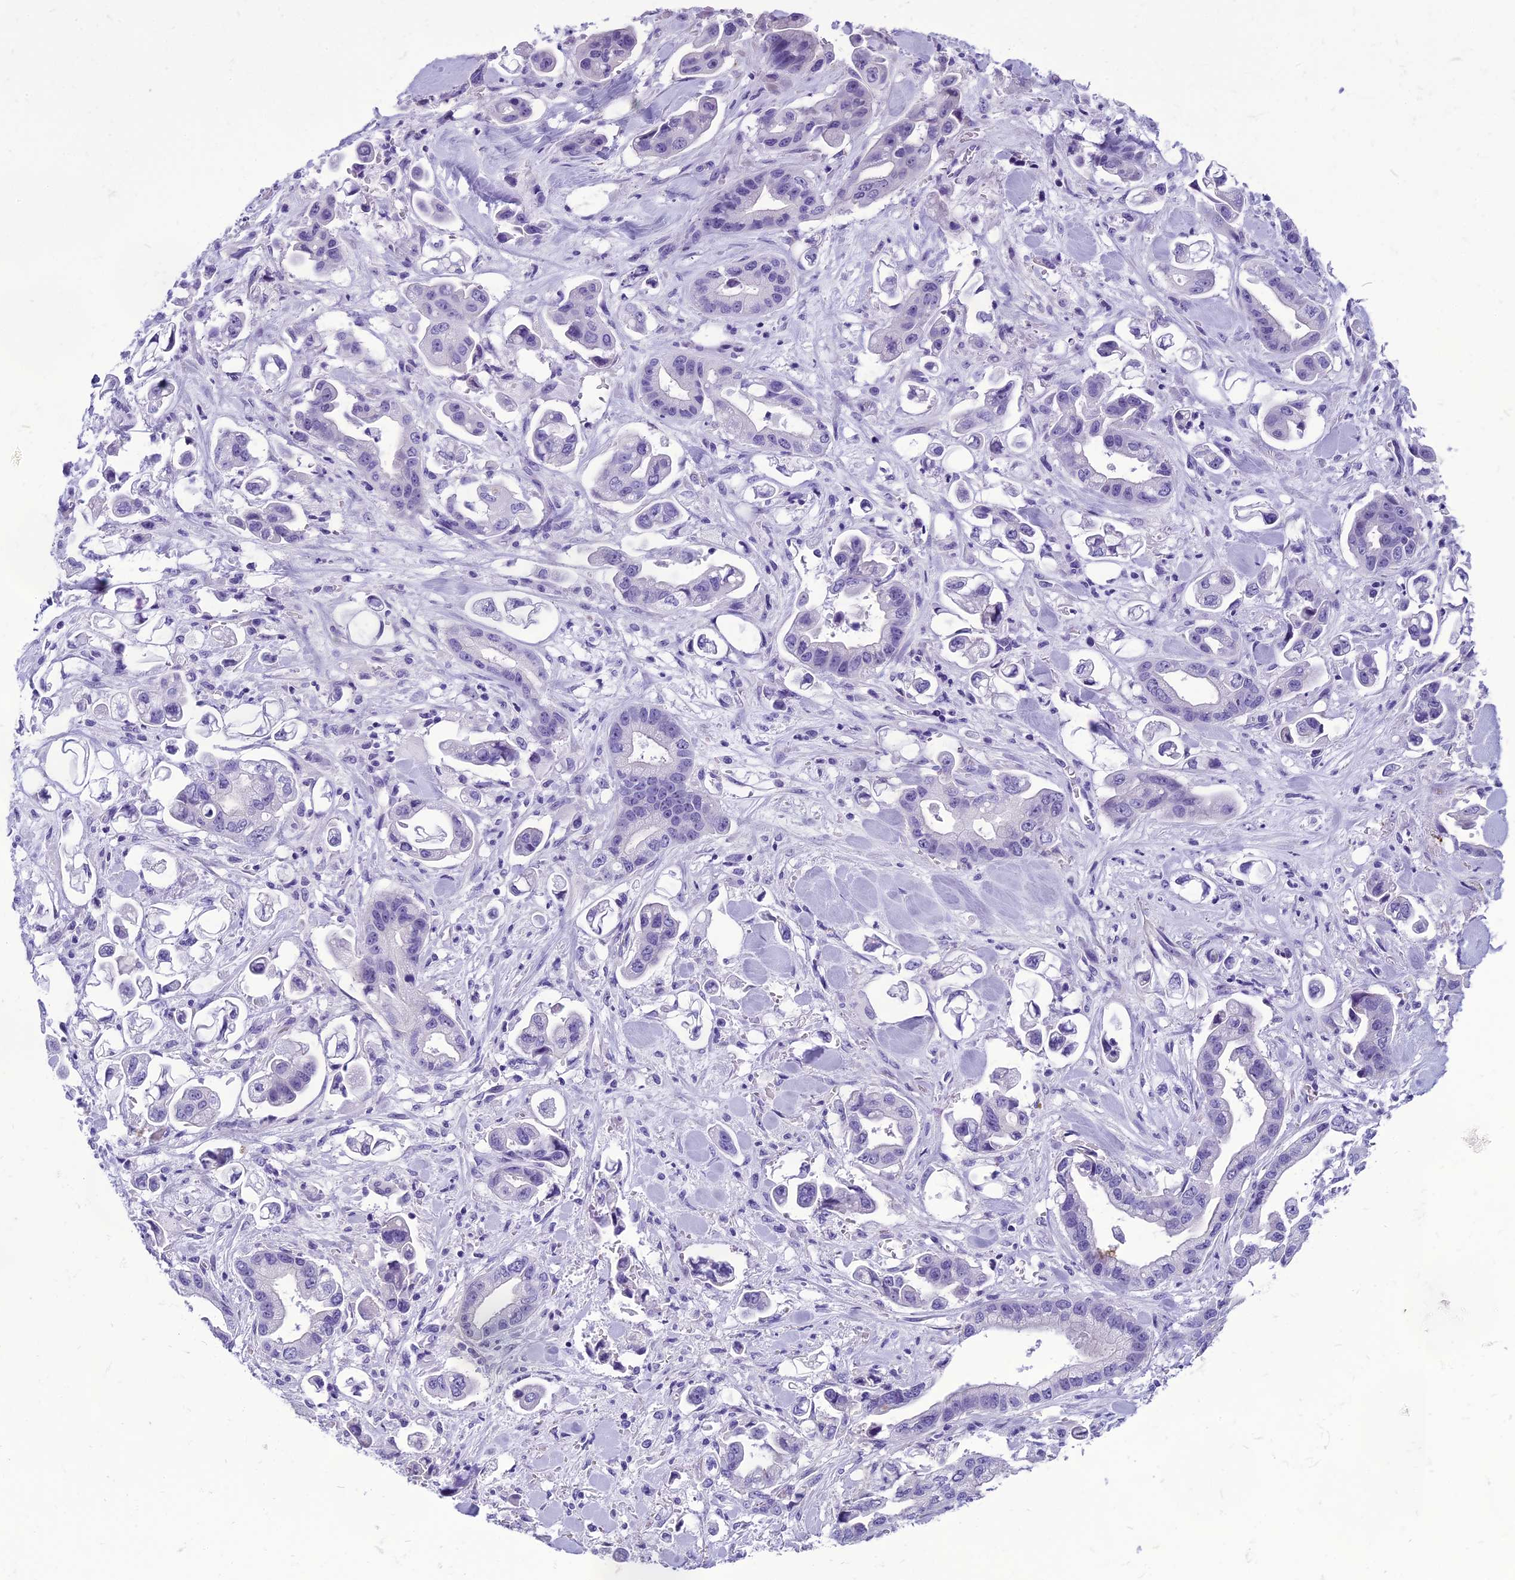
{"staining": {"intensity": "negative", "quantity": "none", "location": "none"}, "tissue": "stomach cancer", "cell_type": "Tumor cells", "image_type": "cancer", "snomed": [{"axis": "morphology", "description": "Adenocarcinoma, NOS"}, {"axis": "topography", "description": "Stomach"}], "caption": "Immunohistochemistry of human adenocarcinoma (stomach) displays no positivity in tumor cells. (DAB immunohistochemistry (IHC) visualized using brightfield microscopy, high magnification).", "gene": "KCTD14", "patient": {"sex": "male", "age": 62}}